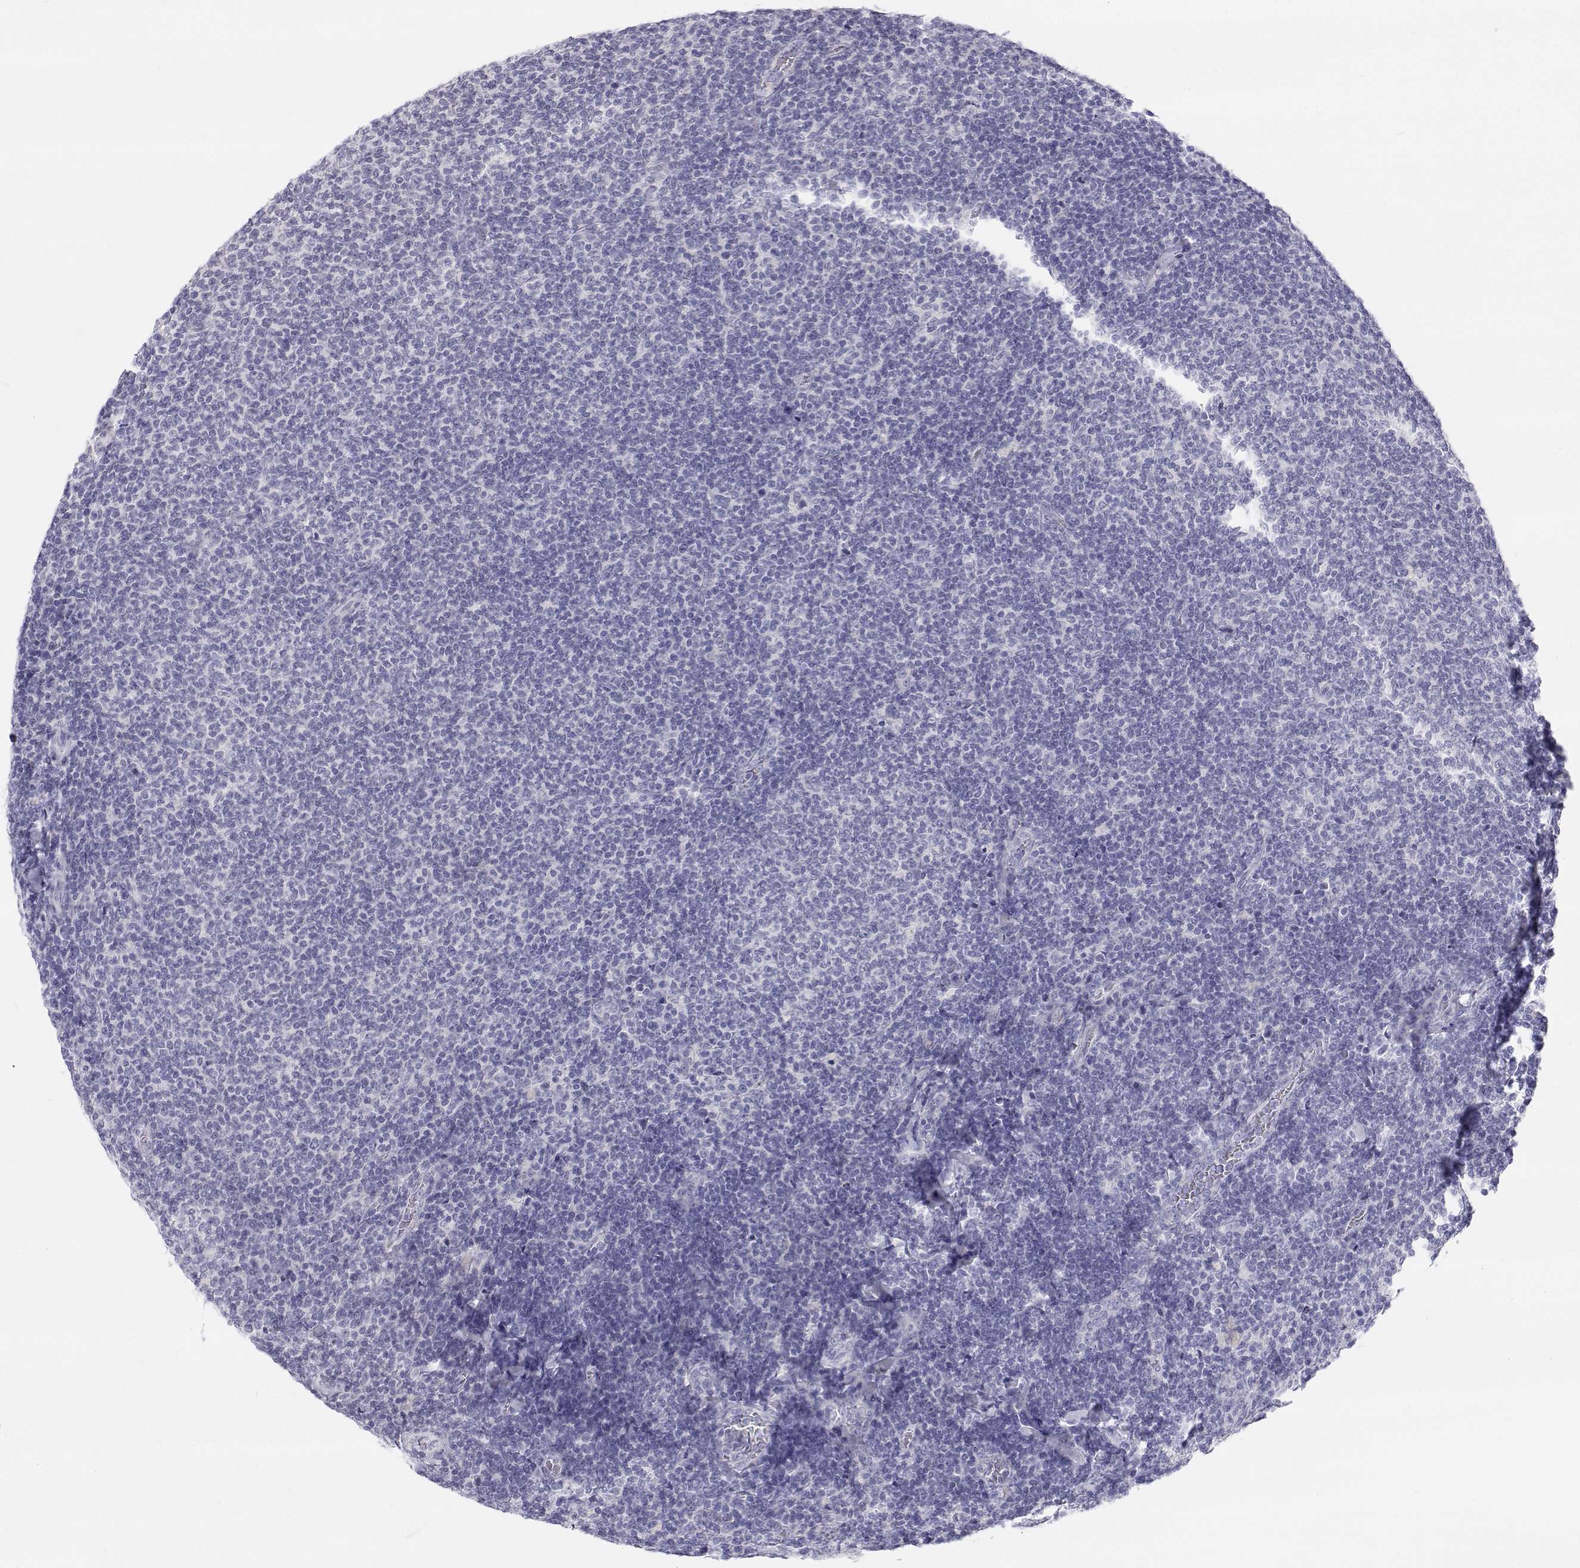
{"staining": {"intensity": "negative", "quantity": "none", "location": "none"}, "tissue": "lymphoma", "cell_type": "Tumor cells", "image_type": "cancer", "snomed": [{"axis": "morphology", "description": "Malignant lymphoma, non-Hodgkin's type, Low grade"}, {"axis": "topography", "description": "Lymph node"}], "caption": "Tumor cells are negative for protein expression in human malignant lymphoma, non-Hodgkin's type (low-grade).", "gene": "TTN", "patient": {"sex": "male", "age": 52}}